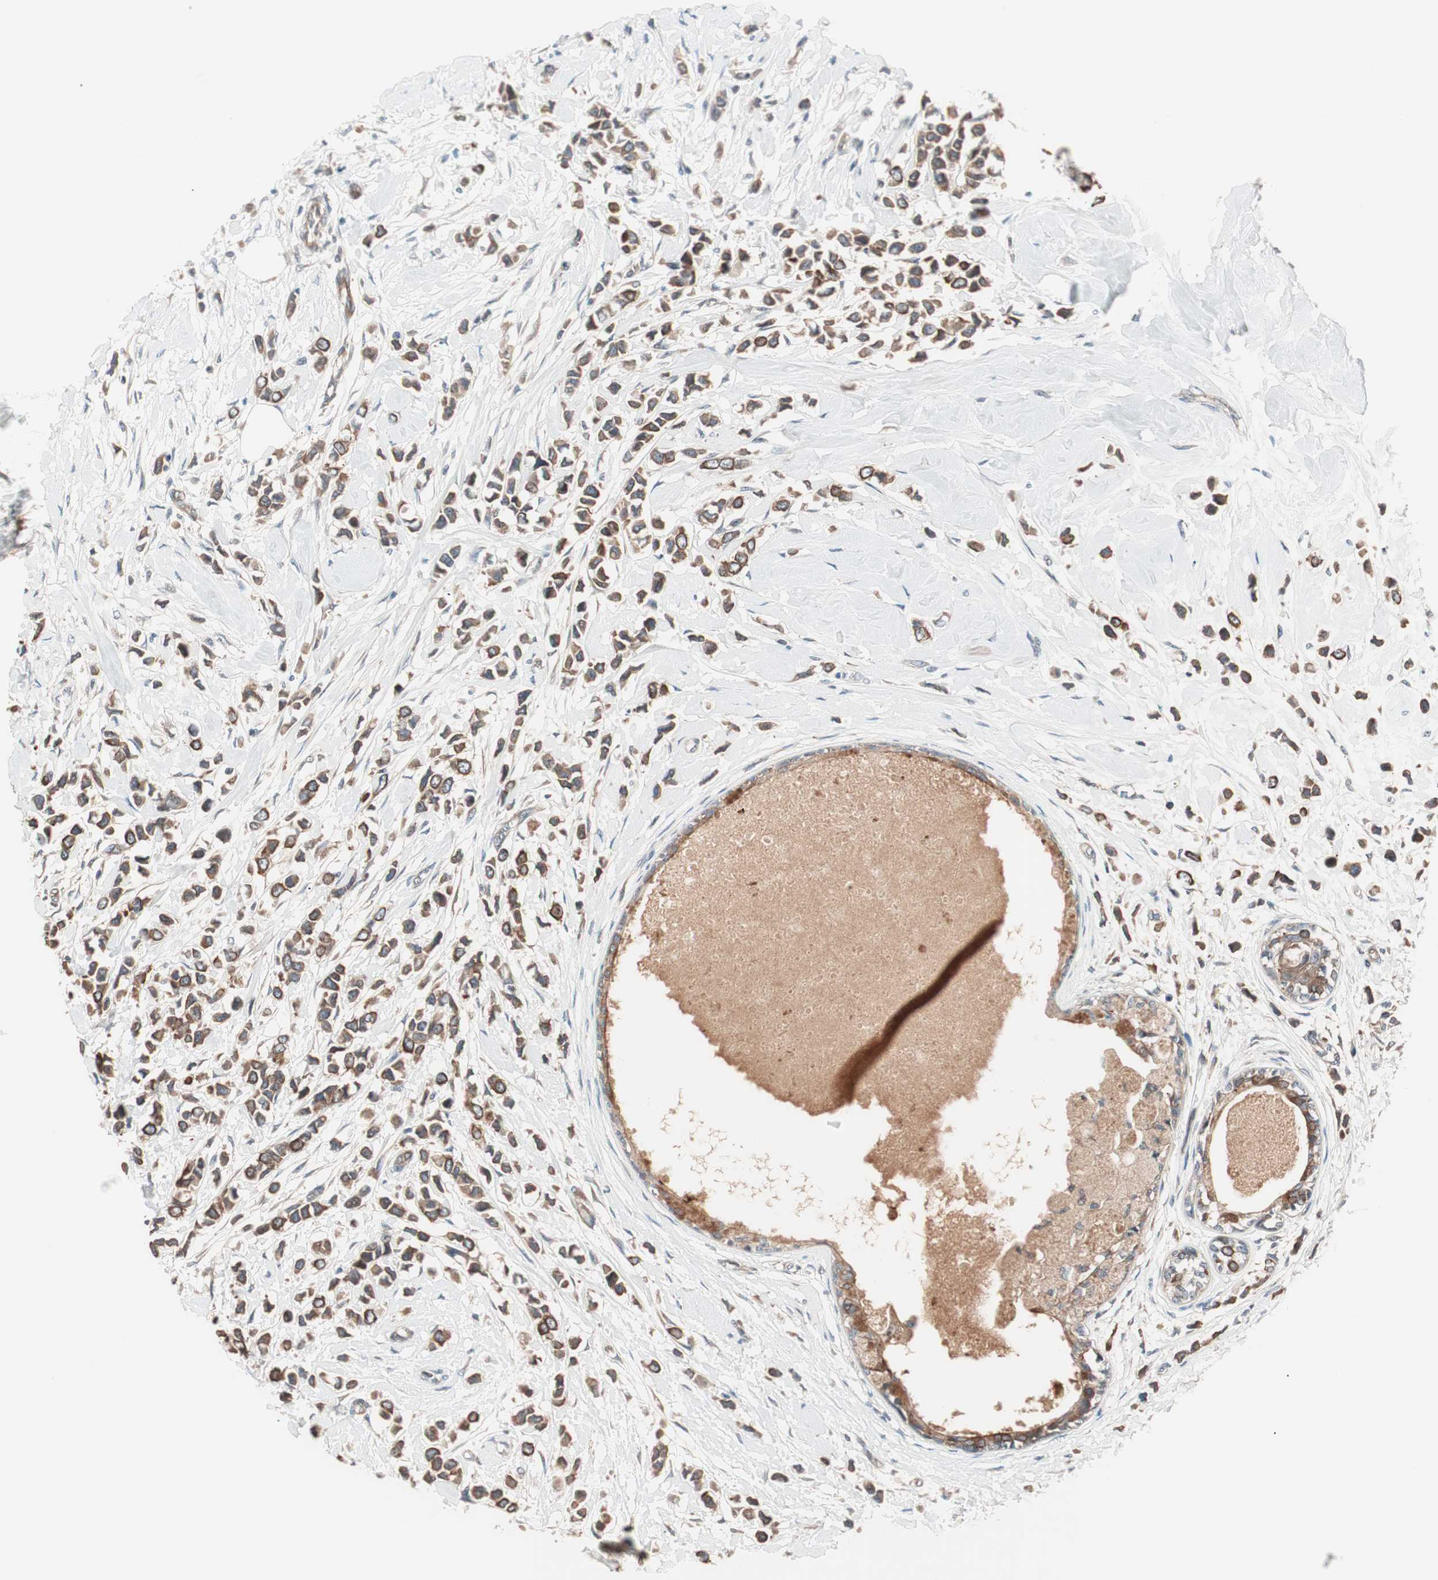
{"staining": {"intensity": "strong", "quantity": ">75%", "location": "cytoplasmic/membranous"}, "tissue": "breast cancer", "cell_type": "Tumor cells", "image_type": "cancer", "snomed": [{"axis": "morphology", "description": "Lobular carcinoma"}, {"axis": "topography", "description": "Breast"}], "caption": "High-magnification brightfield microscopy of breast cancer stained with DAB (3,3'-diaminobenzidine) (brown) and counterstained with hematoxylin (blue). tumor cells exhibit strong cytoplasmic/membranous expression is identified in approximately>75% of cells. Nuclei are stained in blue.", "gene": "TSG101", "patient": {"sex": "female", "age": 51}}